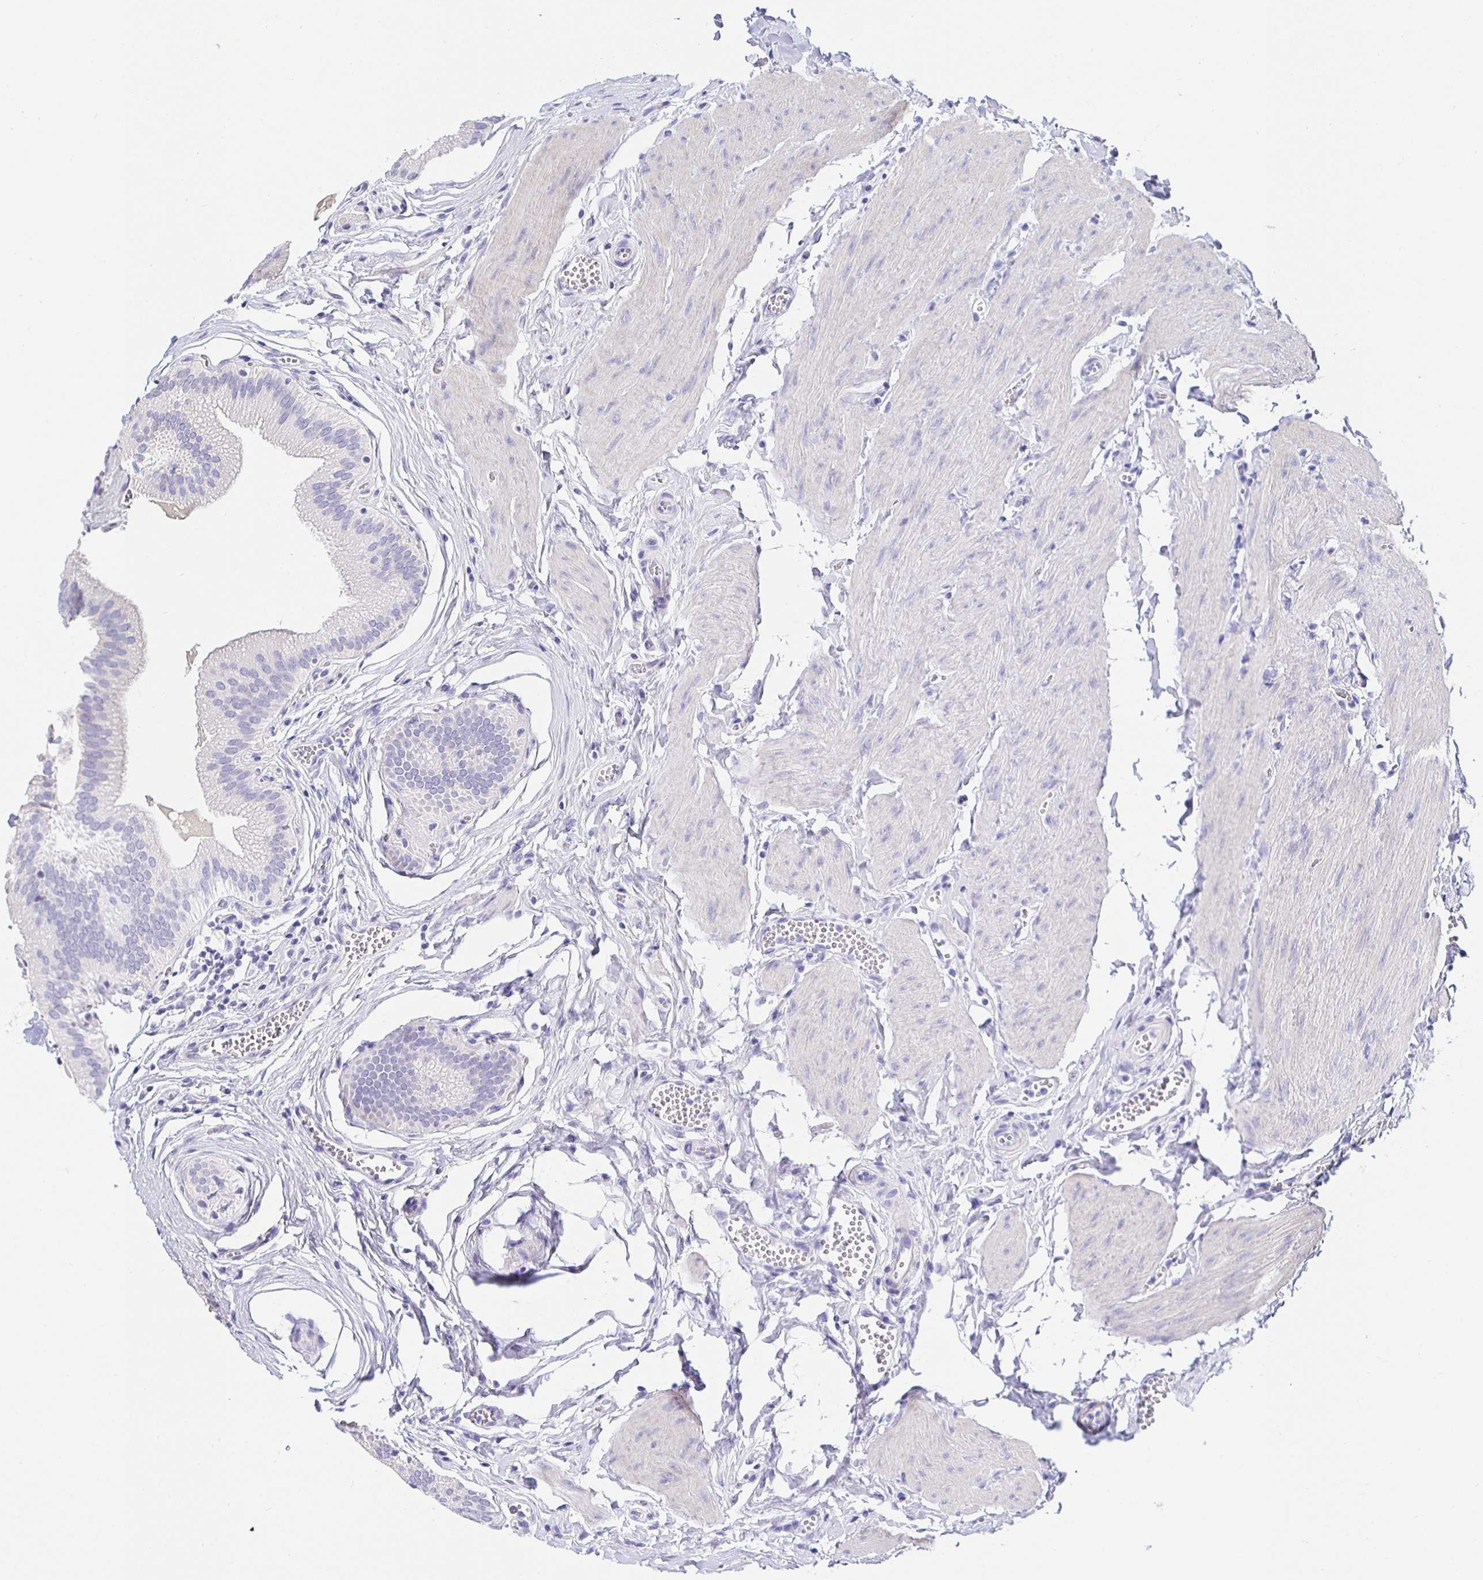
{"staining": {"intensity": "negative", "quantity": "none", "location": "none"}, "tissue": "gallbladder", "cell_type": "Glandular cells", "image_type": "normal", "snomed": [{"axis": "morphology", "description": "Normal tissue, NOS"}, {"axis": "topography", "description": "Gallbladder"}, {"axis": "topography", "description": "Peripheral nerve tissue"}], "caption": "Glandular cells show no significant protein expression in unremarkable gallbladder. Brightfield microscopy of immunohistochemistry (IHC) stained with DAB (3,3'-diaminobenzidine) (brown) and hematoxylin (blue), captured at high magnification.", "gene": "HSPA4L", "patient": {"sex": "male", "age": 17}}